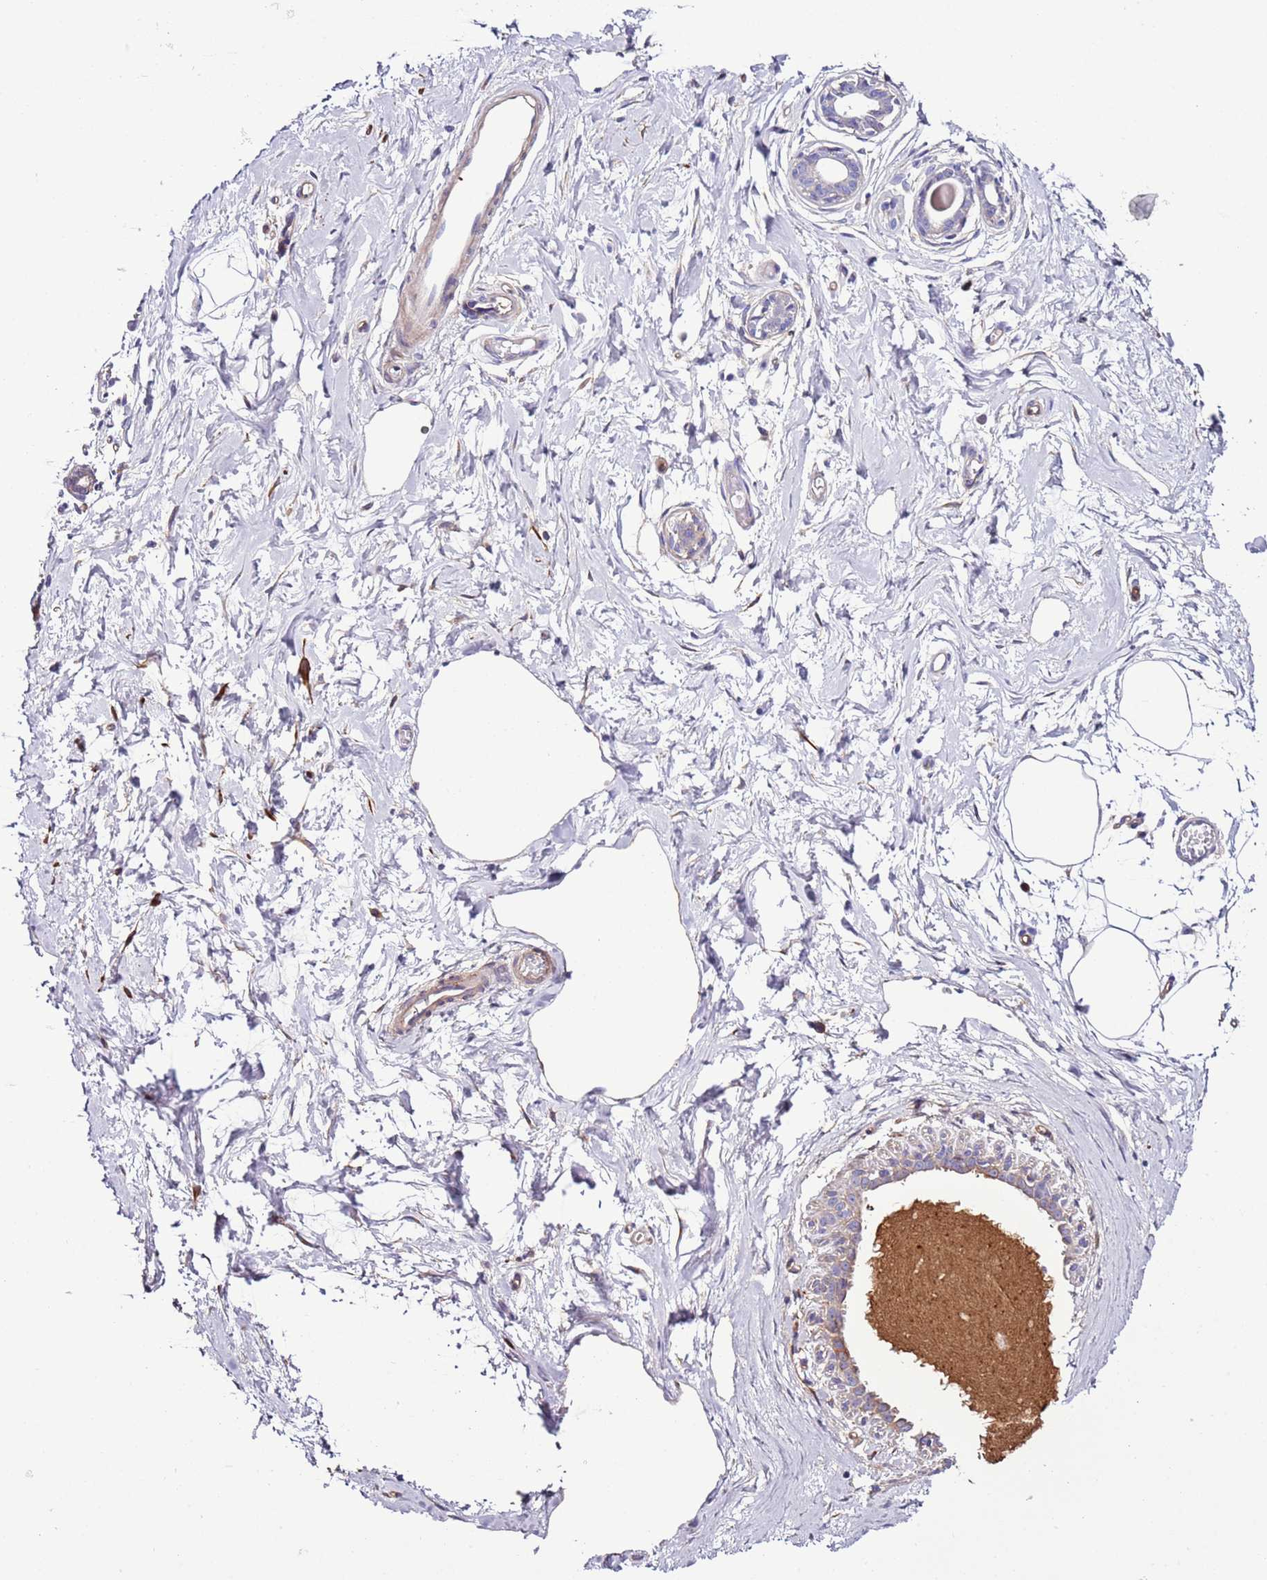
{"staining": {"intensity": "negative", "quantity": "none", "location": "none"}, "tissue": "breast", "cell_type": "Adipocytes", "image_type": "normal", "snomed": [{"axis": "morphology", "description": "Normal tissue, NOS"}, {"axis": "topography", "description": "Breast"}], "caption": "Immunohistochemistry image of benign breast stained for a protein (brown), which displays no expression in adipocytes.", "gene": "FAM174C", "patient": {"sex": "female", "age": 45}}